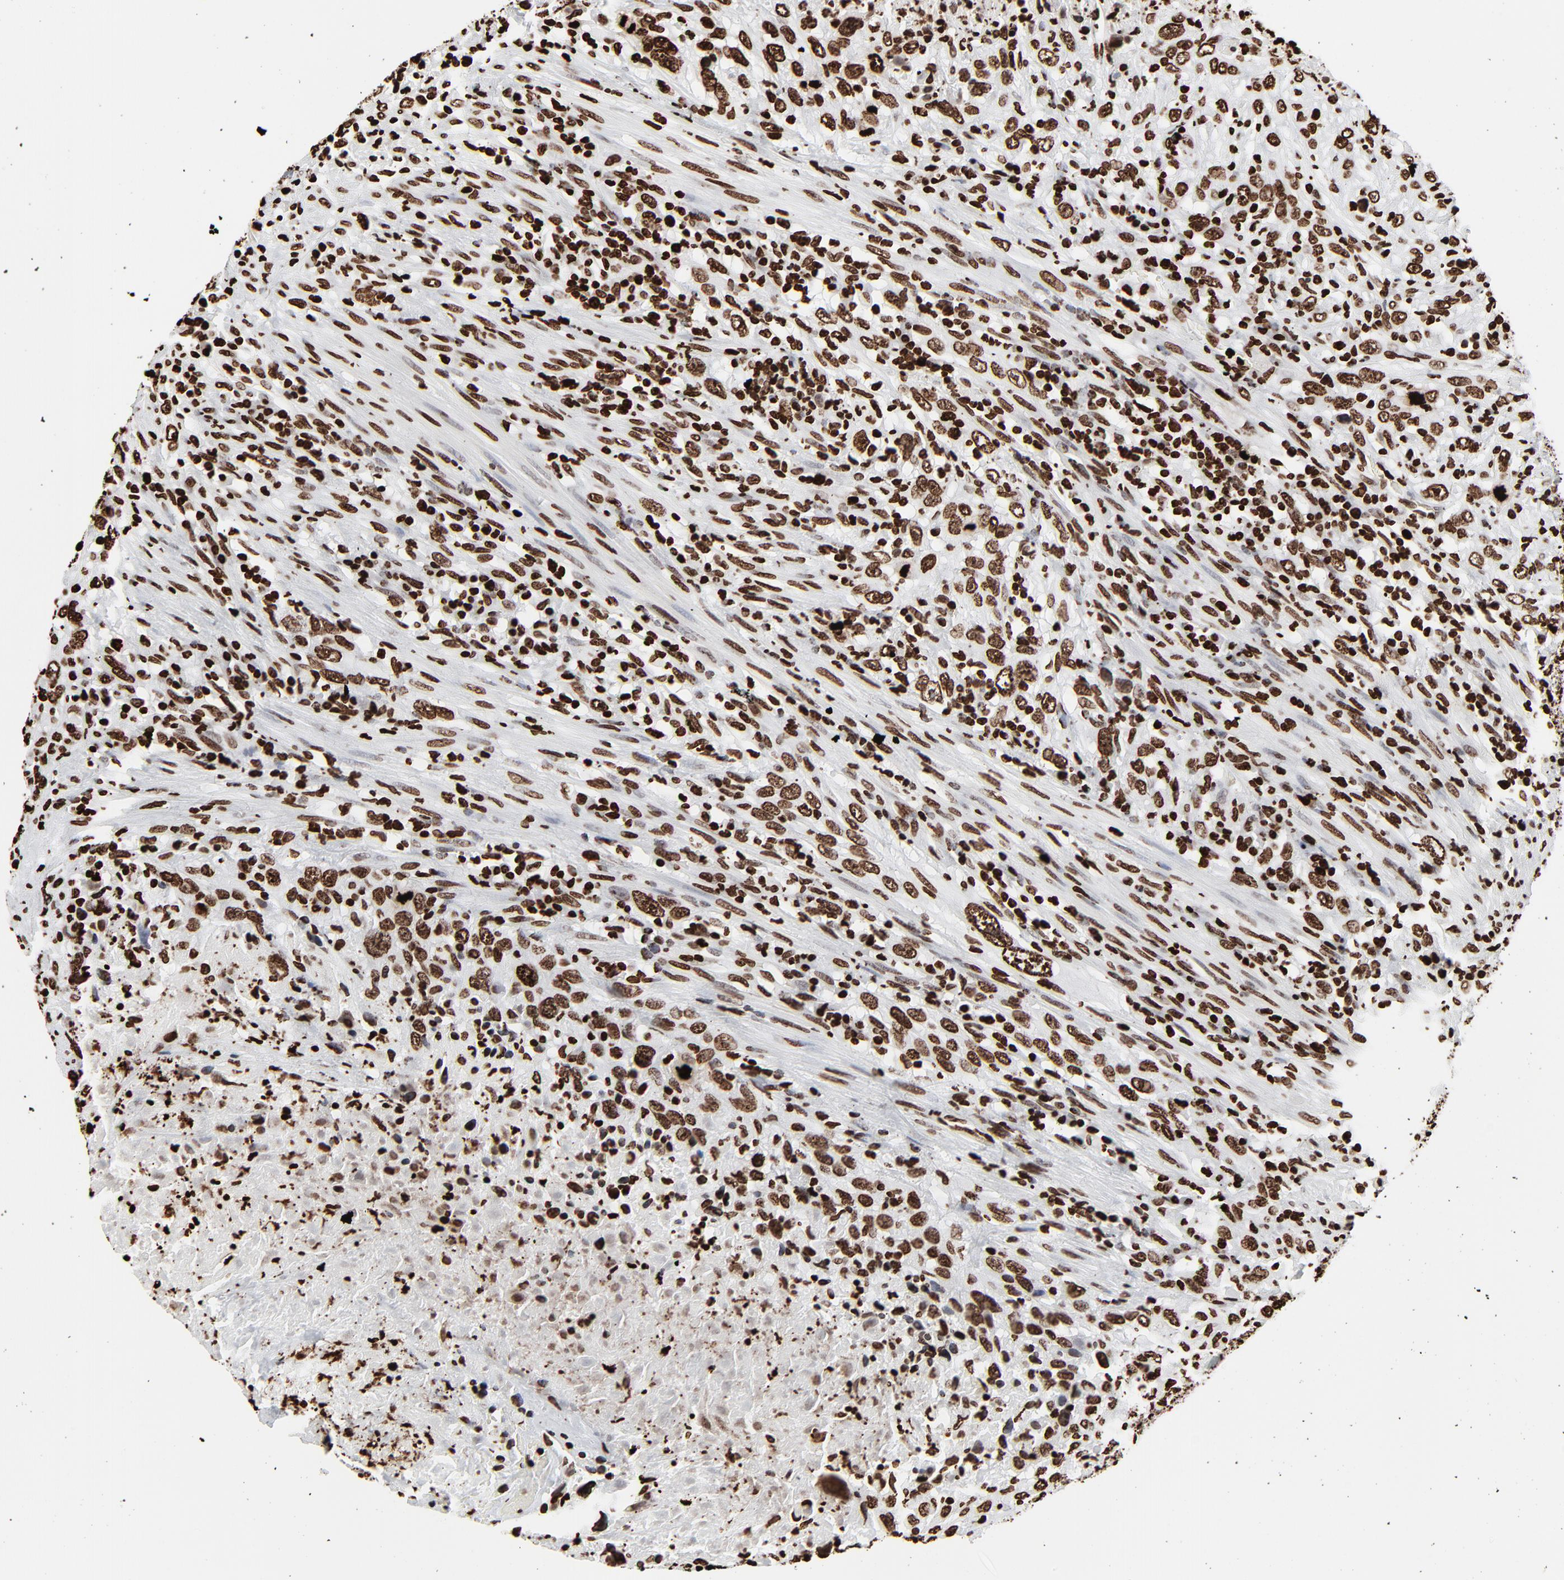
{"staining": {"intensity": "strong", "quantity": ">75%", "location": "nuclear"}, "tissue": "urothelial cancer", "cell_type": "Tumor cells", "image_type": "cancer", "snomed": [{"axis": "morphology", "description": "Urothelial carcinoma, High grade"}, {"axis": "topography", "description": "Urinary bladder"}], "caption": "Human high-grade urothelial carcinoma stained with a brown dye reveals strong nuclear positive positivity in about >75% of tumor cells.", "gene": "H3-4", "patient": {"sex": "male", "age": 61}}